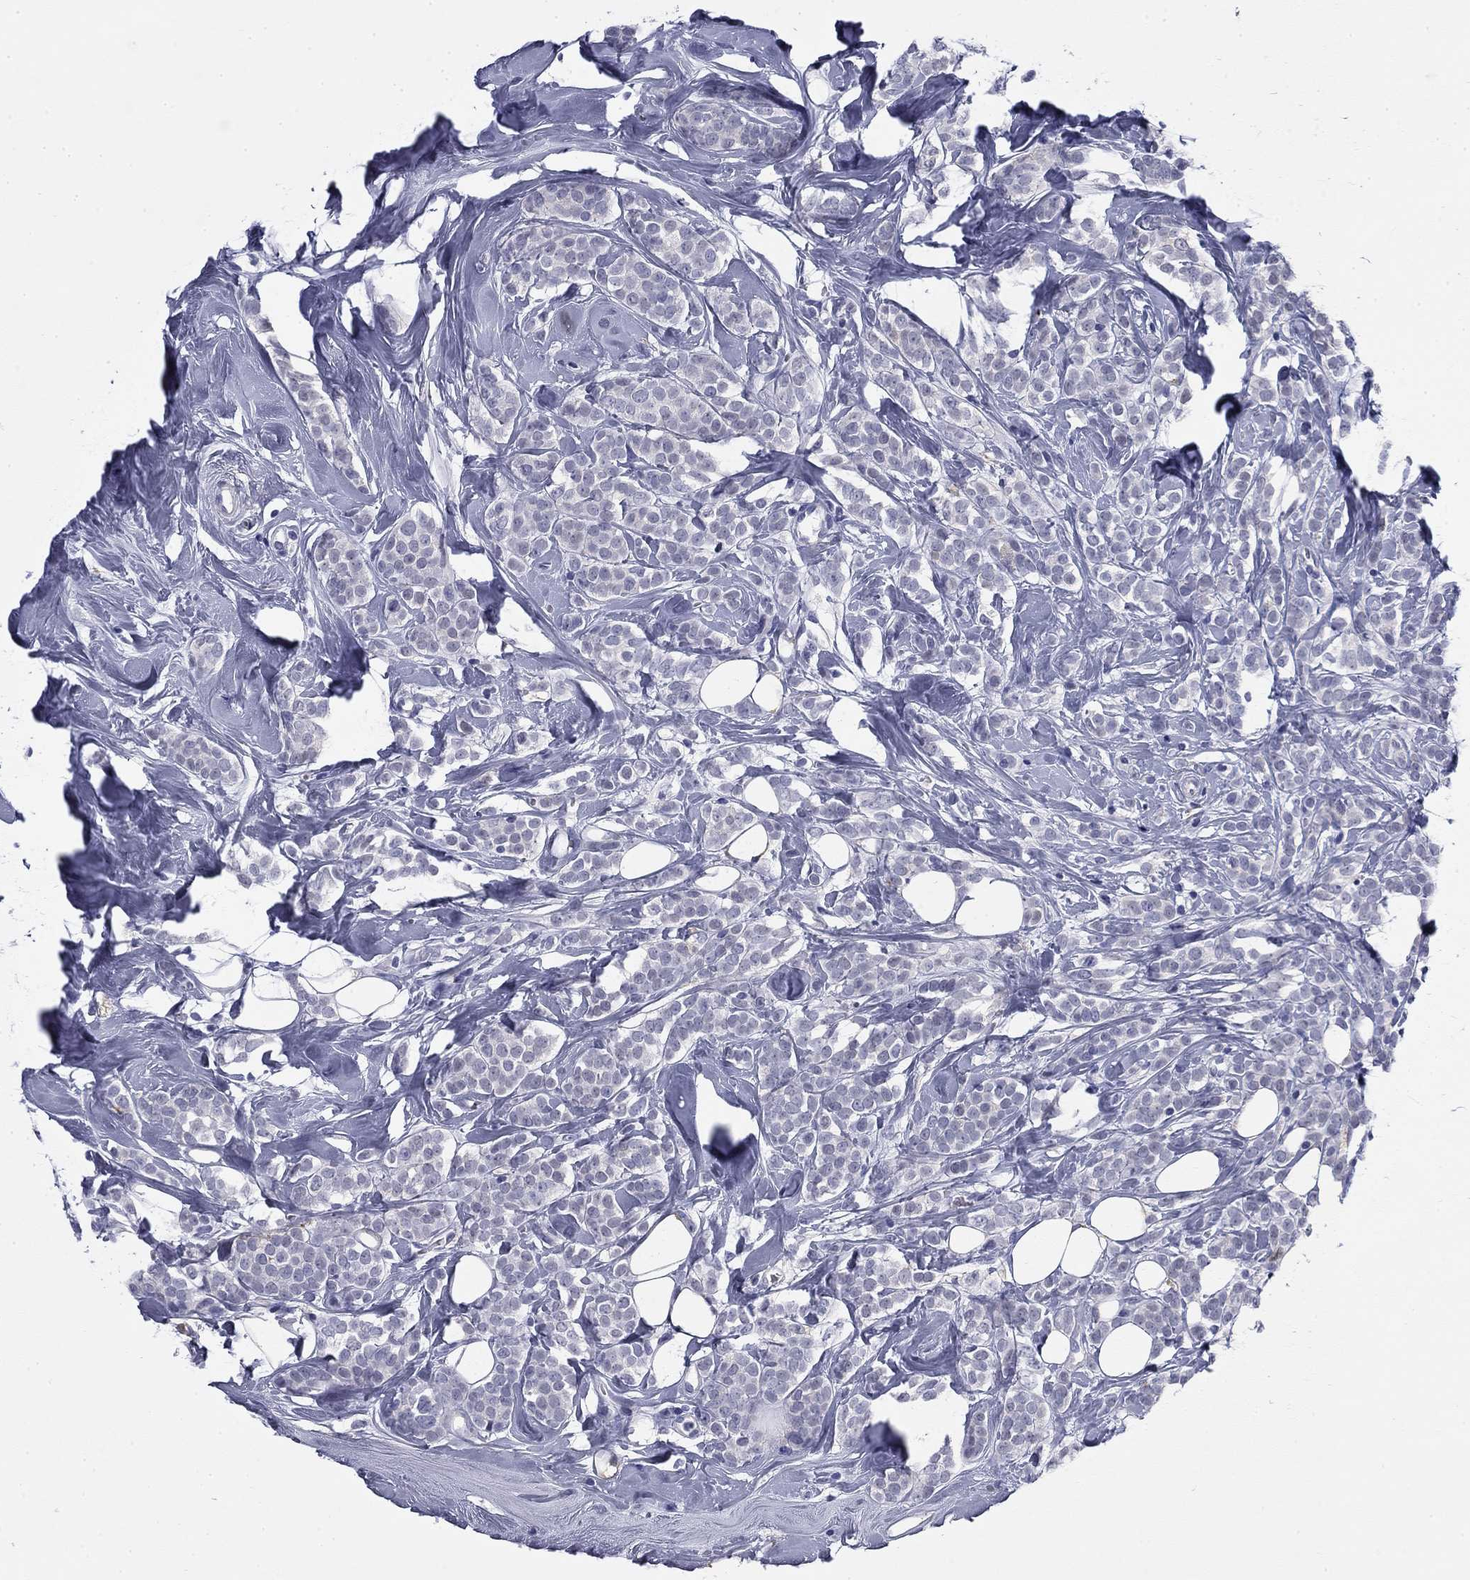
{"staining": {"intensity": "negative", "quantity": "none", "location": "none"}, "tissue": "breast cancer", "cell_type": "Tumor cells", "image_type": "cancer", "snomed": [{"axis": "morphology", "description": "Lobular carcinoma"}, {"axis": "topography", "description": "Breast"}], "caption": "Tumor cells are negative for protein expression in human breast cancer.", "gene": "BCL2L14", "patient": {"sex": "female", "age": 49}}